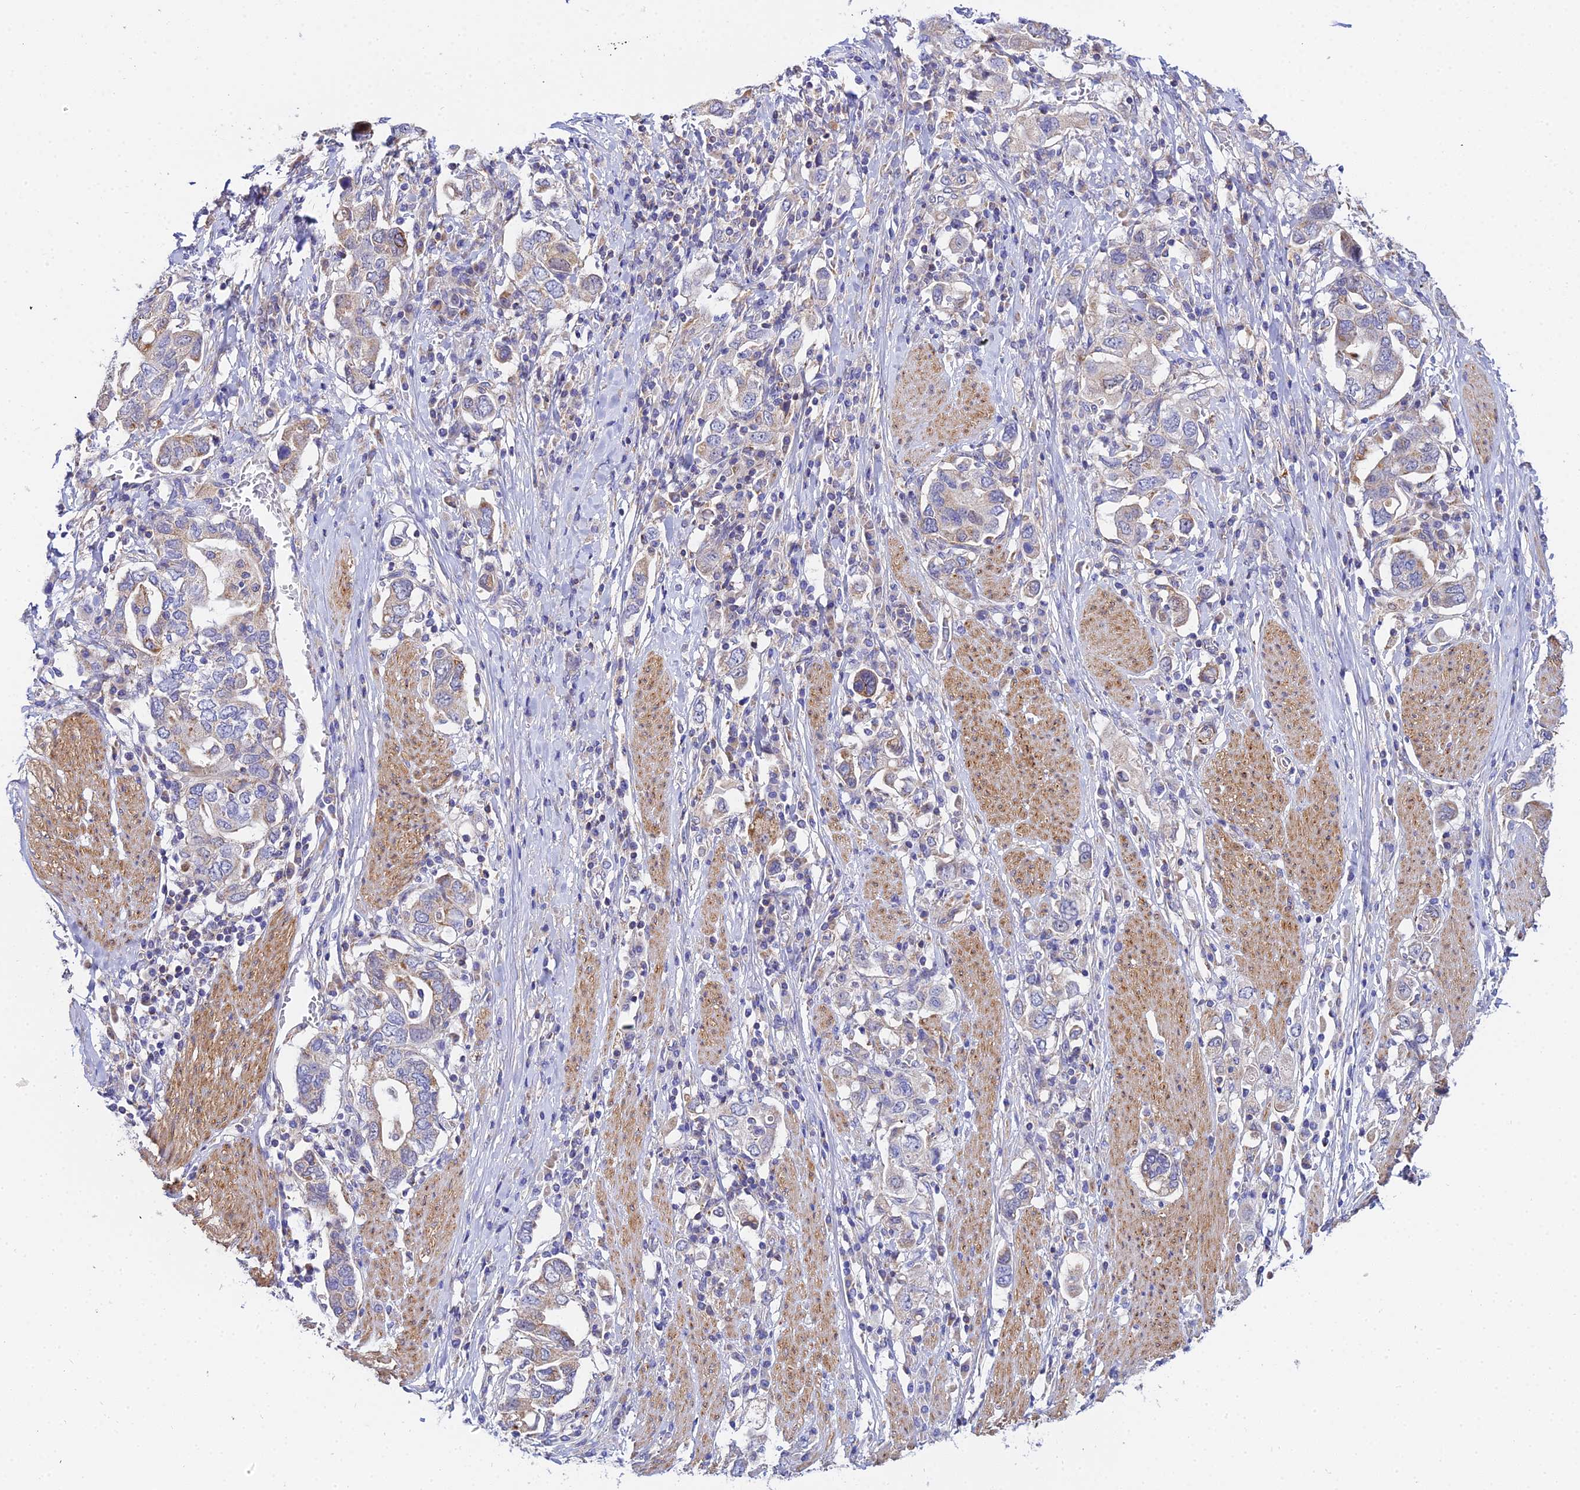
{"staining": {"intensity": "weak", "quantity": "25%-75%", "location": "cytoplasmic/membranous"}, "tissue": "stomach cancer", "cell_type": "Tumor cells", "image_type": "cancer", "snomed": [{"axis": "morphology", "description": "Adenocarcinoma, NOS"}, {"axis": "topography", "description": "Stomach, upper"}, {"axis": "topography", "description": "Stomach"}], "caption": "Weak cytoplasmic/membranous staining is appreciated in about 25%-75% of tumor cells in stomach adenocarcinoma.", "gene": "ACOT2", "patient": {"sex": "male", "age": 62}}